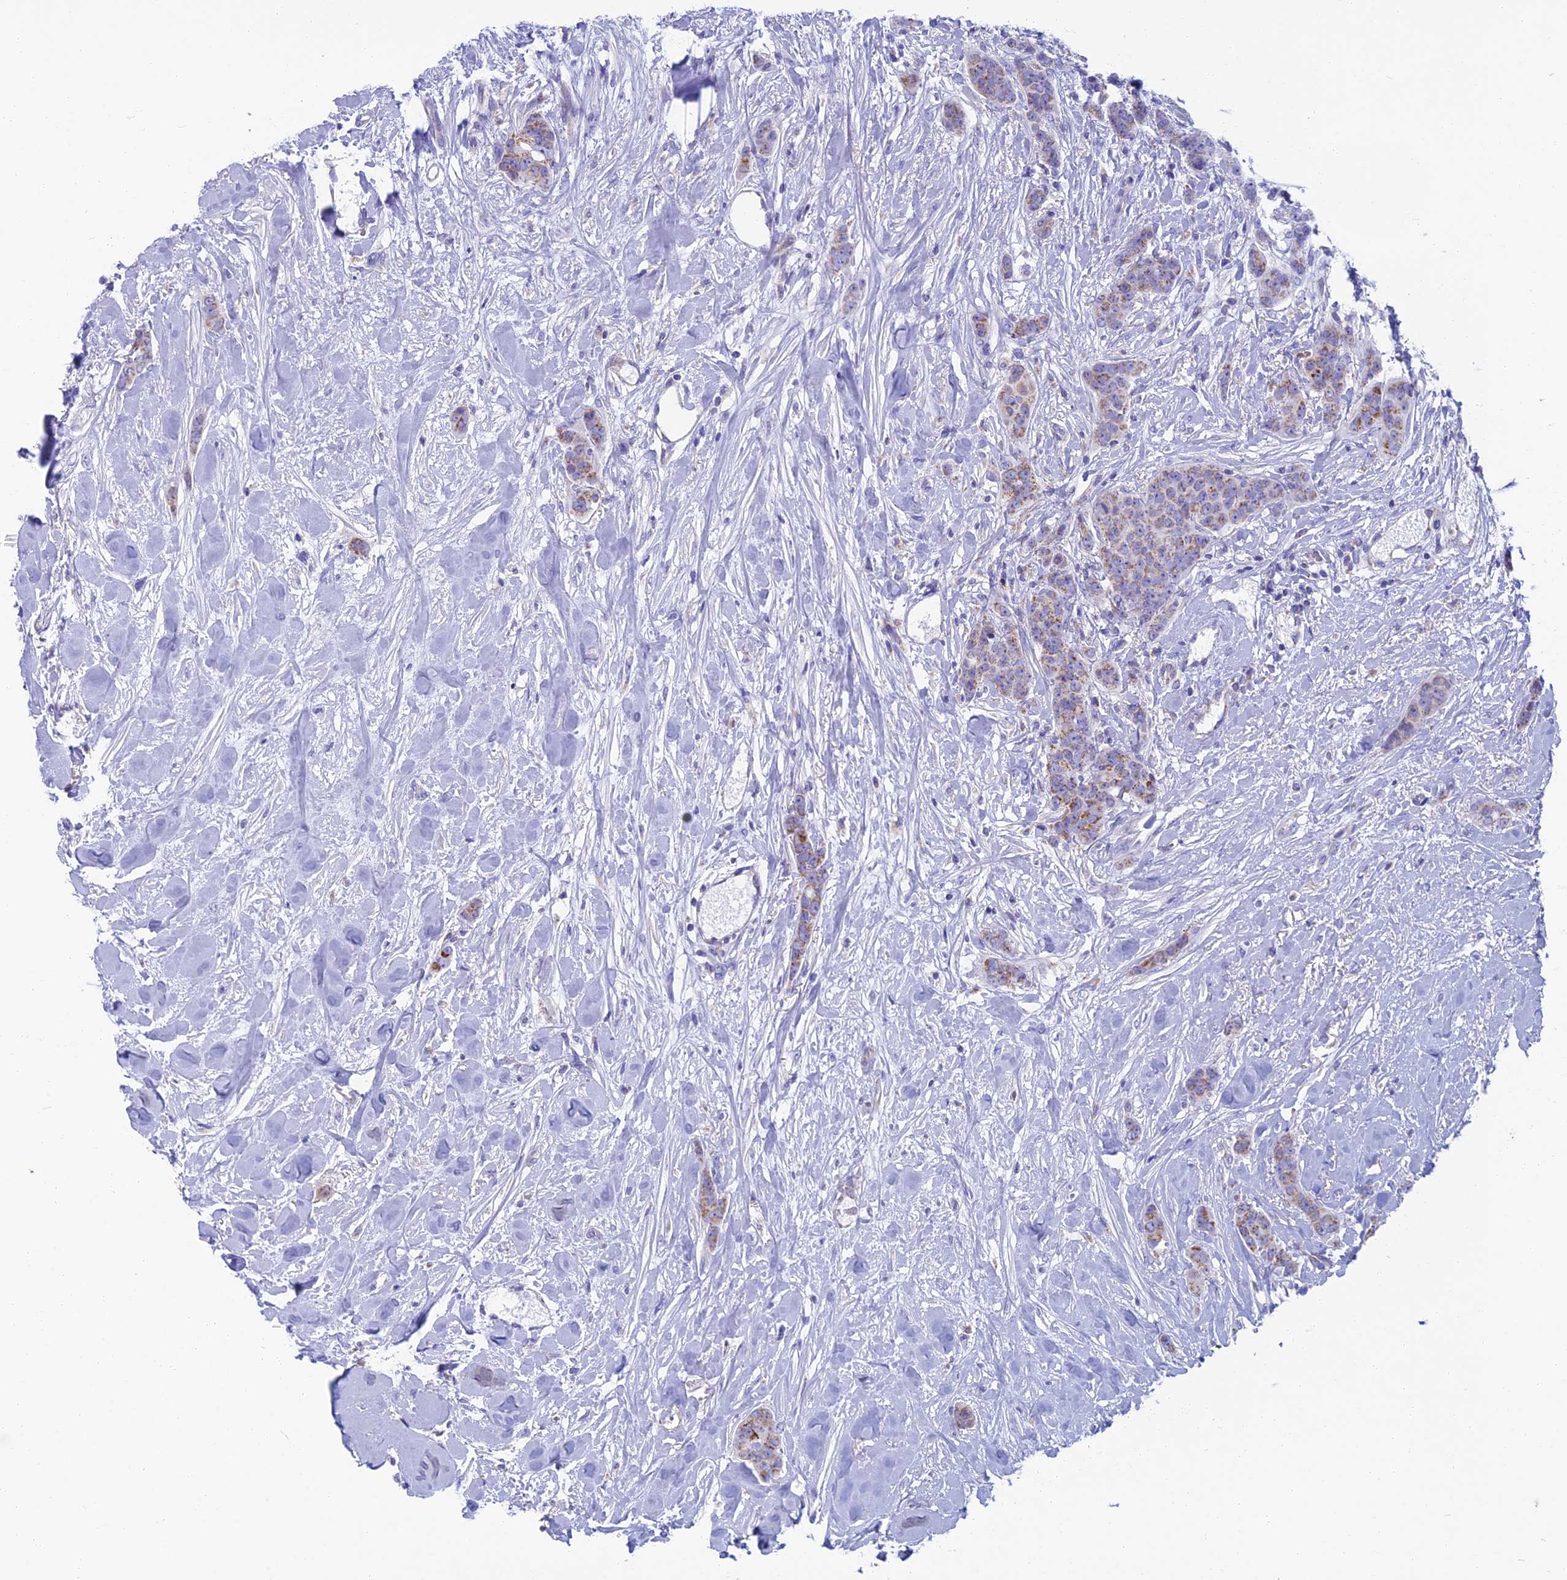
{"staining": {"intensity": "moderate", "quantity": "25%-75%", "location": "cytoplasmic/membranous"}, "tissue": "breast cancer", "cell_type": "Tumor cells", "image_type": "cancer", "snomed": [{"axis": "morphology", "description": "Duct carcinoma"}, {"axis": "topography", "description": "Breast"}], "caption": "Invasive ductal carcinoma (breast) was stained to show a protein in brown. There is medium levels of moderate cytoplasmic/membranous staining in about 25%-75% of tumor cells. Immunohistochemistry stains the protein in brown and the nuclei are stained blue.", "gene": "CS", "patient": {"sex": "female", "age": 40}}